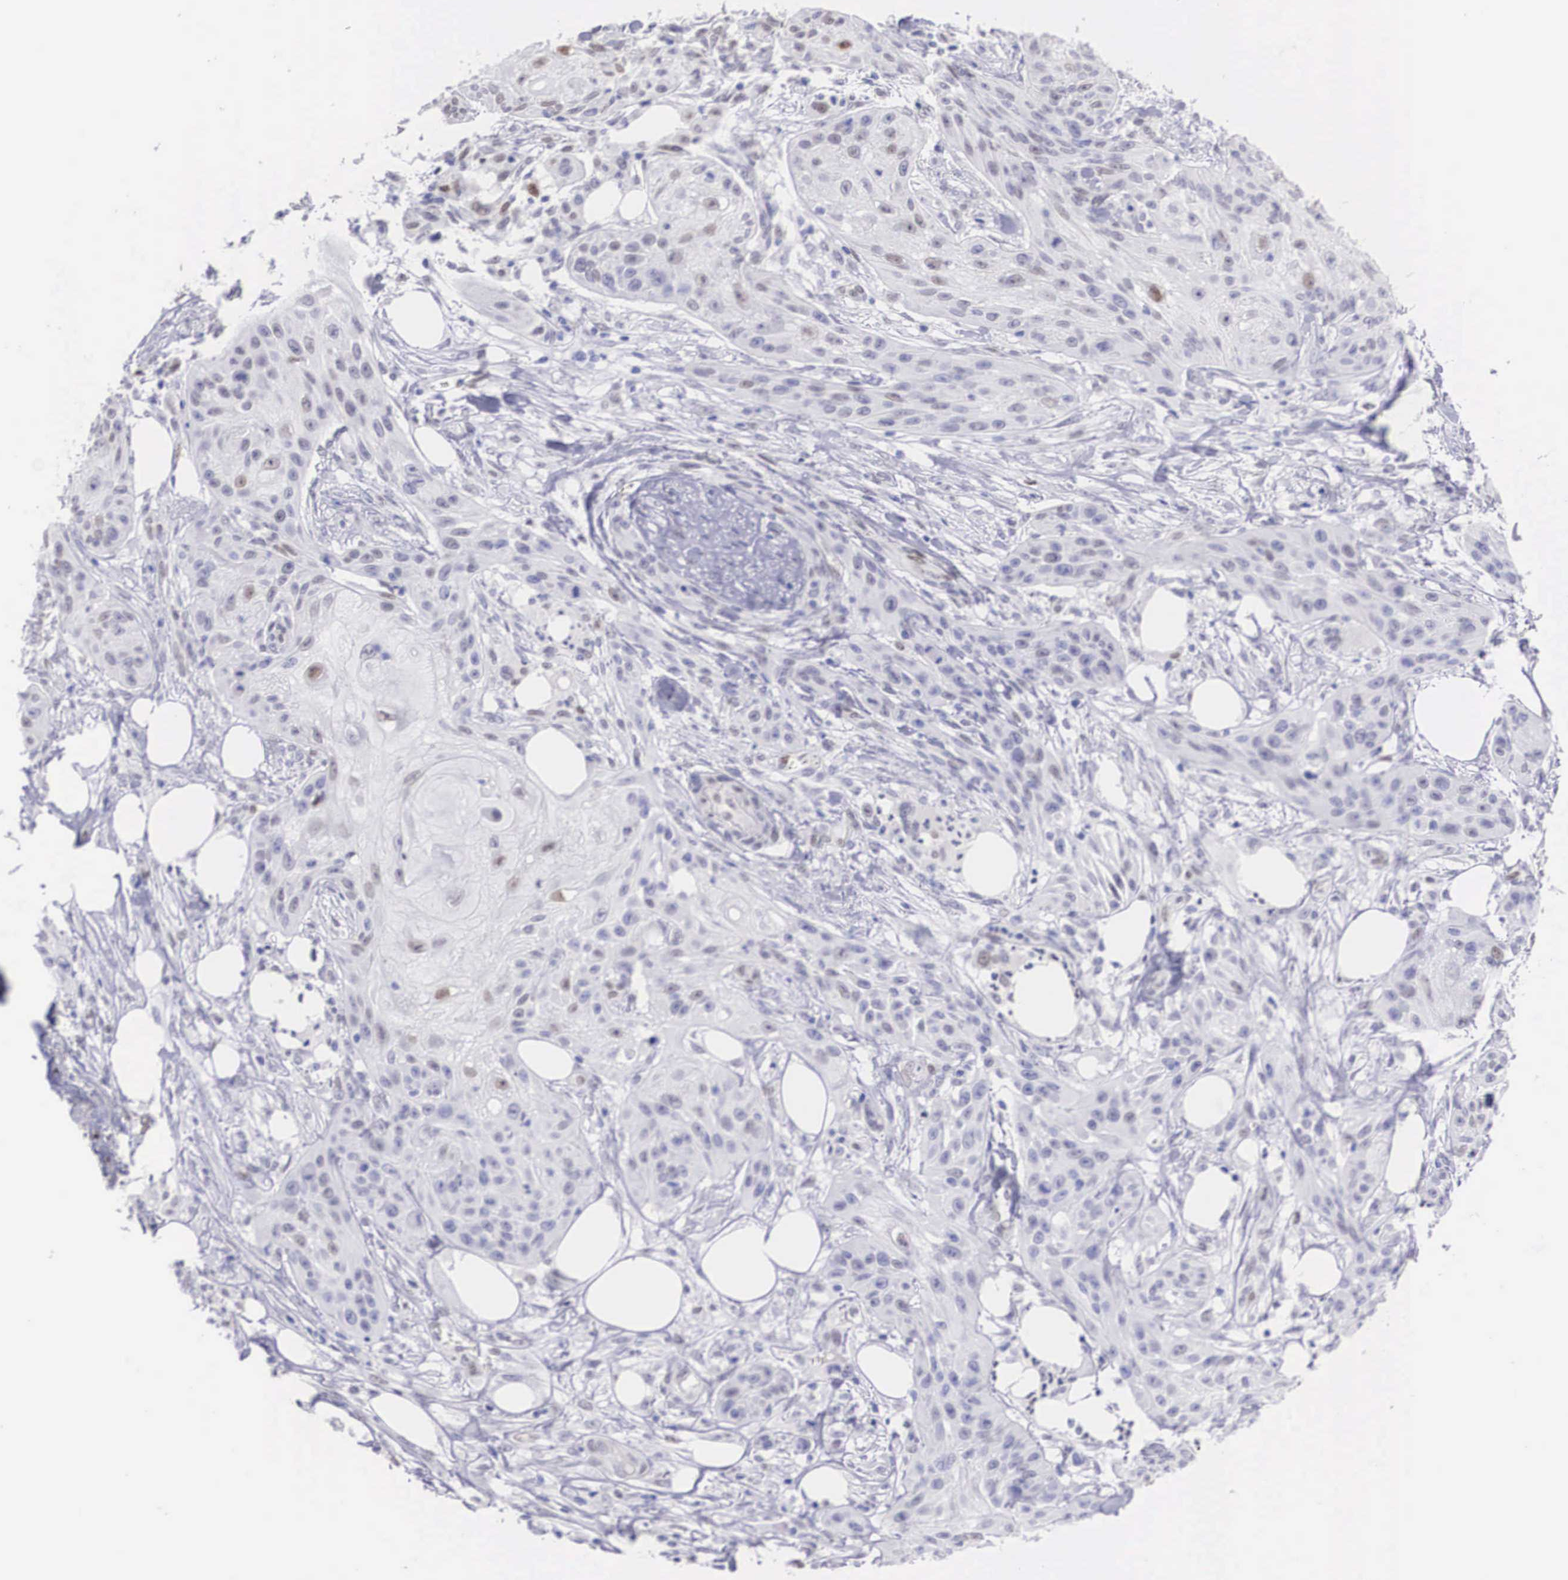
{"staining": {"intensity": "weak", "quantity": "<25%", "location": "nuclear"}, "tissue": "skin cancer", "cell_type": "Tumor cells", "image_type": "cancer", "snomed": [{"axis": "morphology", "description": "Squamous cell carcinoma, NOS"}, {"axis": "topography", "description": "Skin"}], "caption": "Skin cancer was stained to show a protein in brown. There is no significant positivity in tumor cells. Brightfield microscopy of immunohistochemistry (IHC) stained with DAB (brown) and hematoxylin (blue), captured at high magnification.", "gene": "HMGN5", "patient": {"sex": "female", "age": 88}}